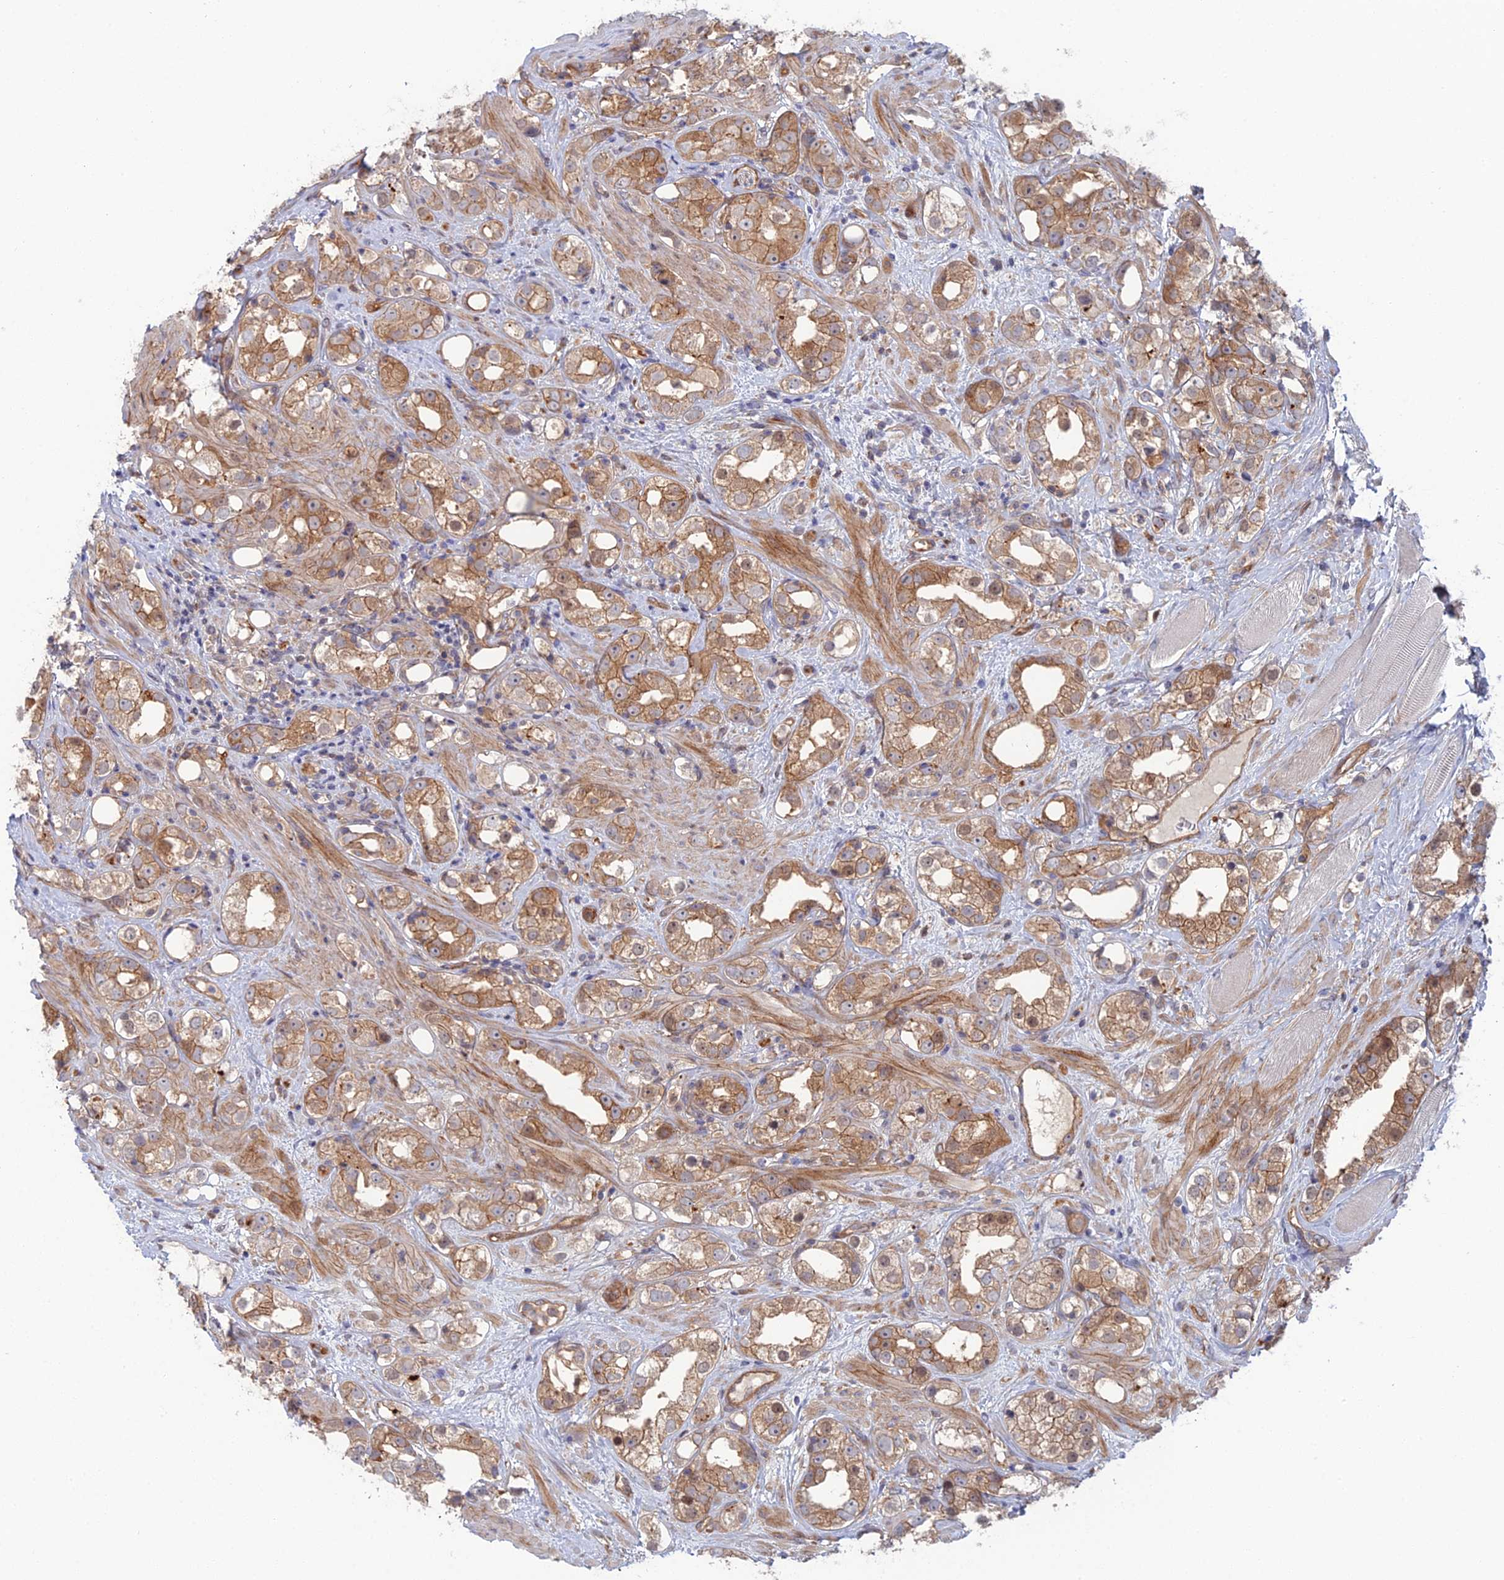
{"staining": {"intensity": "moderate", "quantity": ">75%", "location": "cytoplasmic/membranous"}, "tissue": "prostate cancer", "cell_type": "Tumor cells", "image_type": "cancer", "snomed": [{"axis": "morphology", "description": "Adenocarcinoma, NOS"}, {"axis": "topography", "description": "Prostate"}], "caption": "Brown immunohistochemical staining in adenocarcinoma (prostate) displays moderate cytoplasmic/membranous staining in approximately >75% of tumor cells. Using DAB (brown) and hematoxylin (blue) stains, captured at high magnification using brightfield microscopy.", "gene": "ABHD1", "patient": {"sex": "male", "age": 79}}